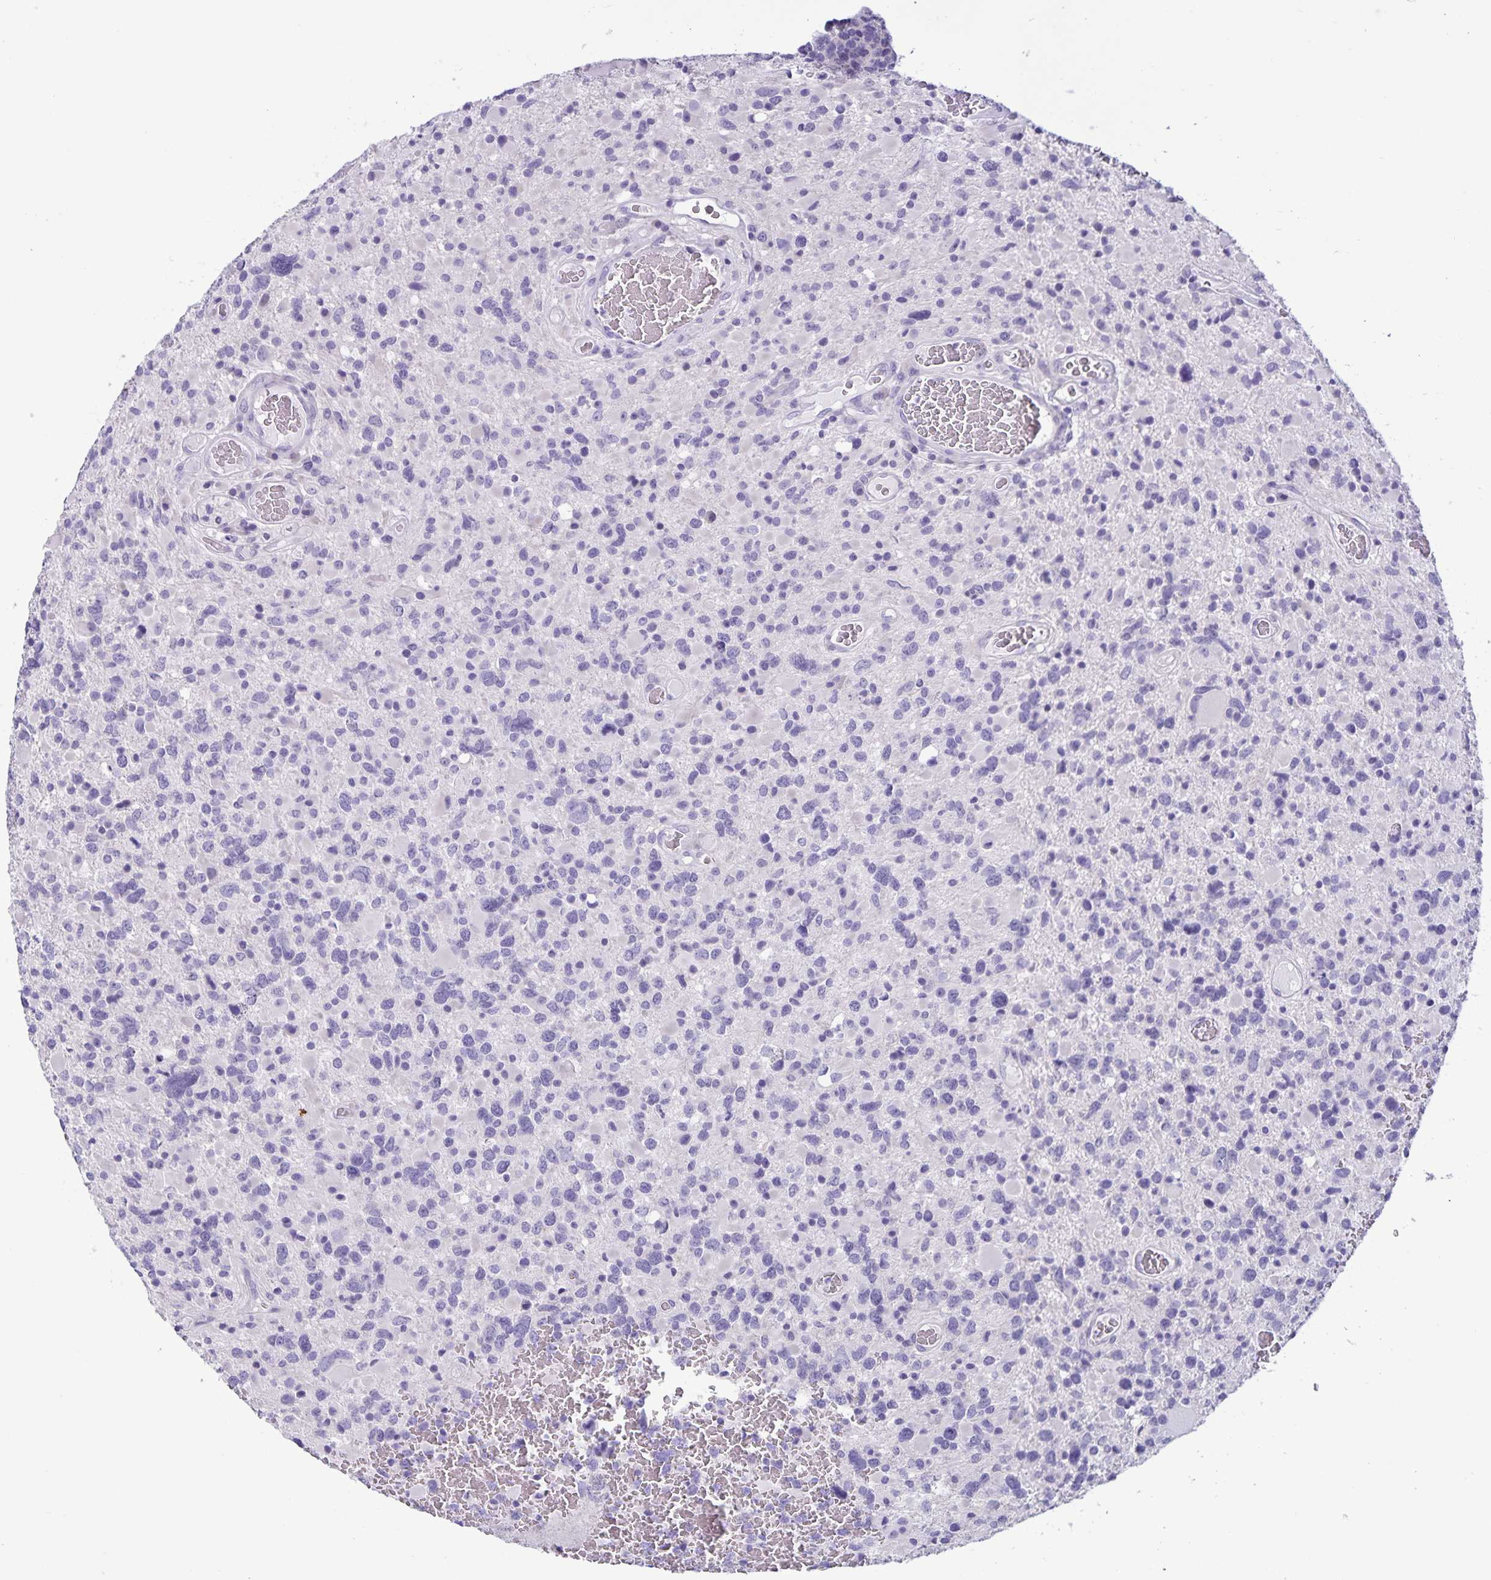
{"staining": {"intensity": "negative", "quantity": "none", "location": "none"}, "tissue": "glioma", "cell_type": "Tumor cells", "image_type": "cancer", "snomed": [{"axis": "morphology", "description": "Glioma, malignant, High grade"}, {"axis": "topography", "description": "Brain"}], "caption": "Tumor cells show no significant protein staining in glioma.", "gene": "IBTK", "patient": {"sex": "female", "age": 40}}